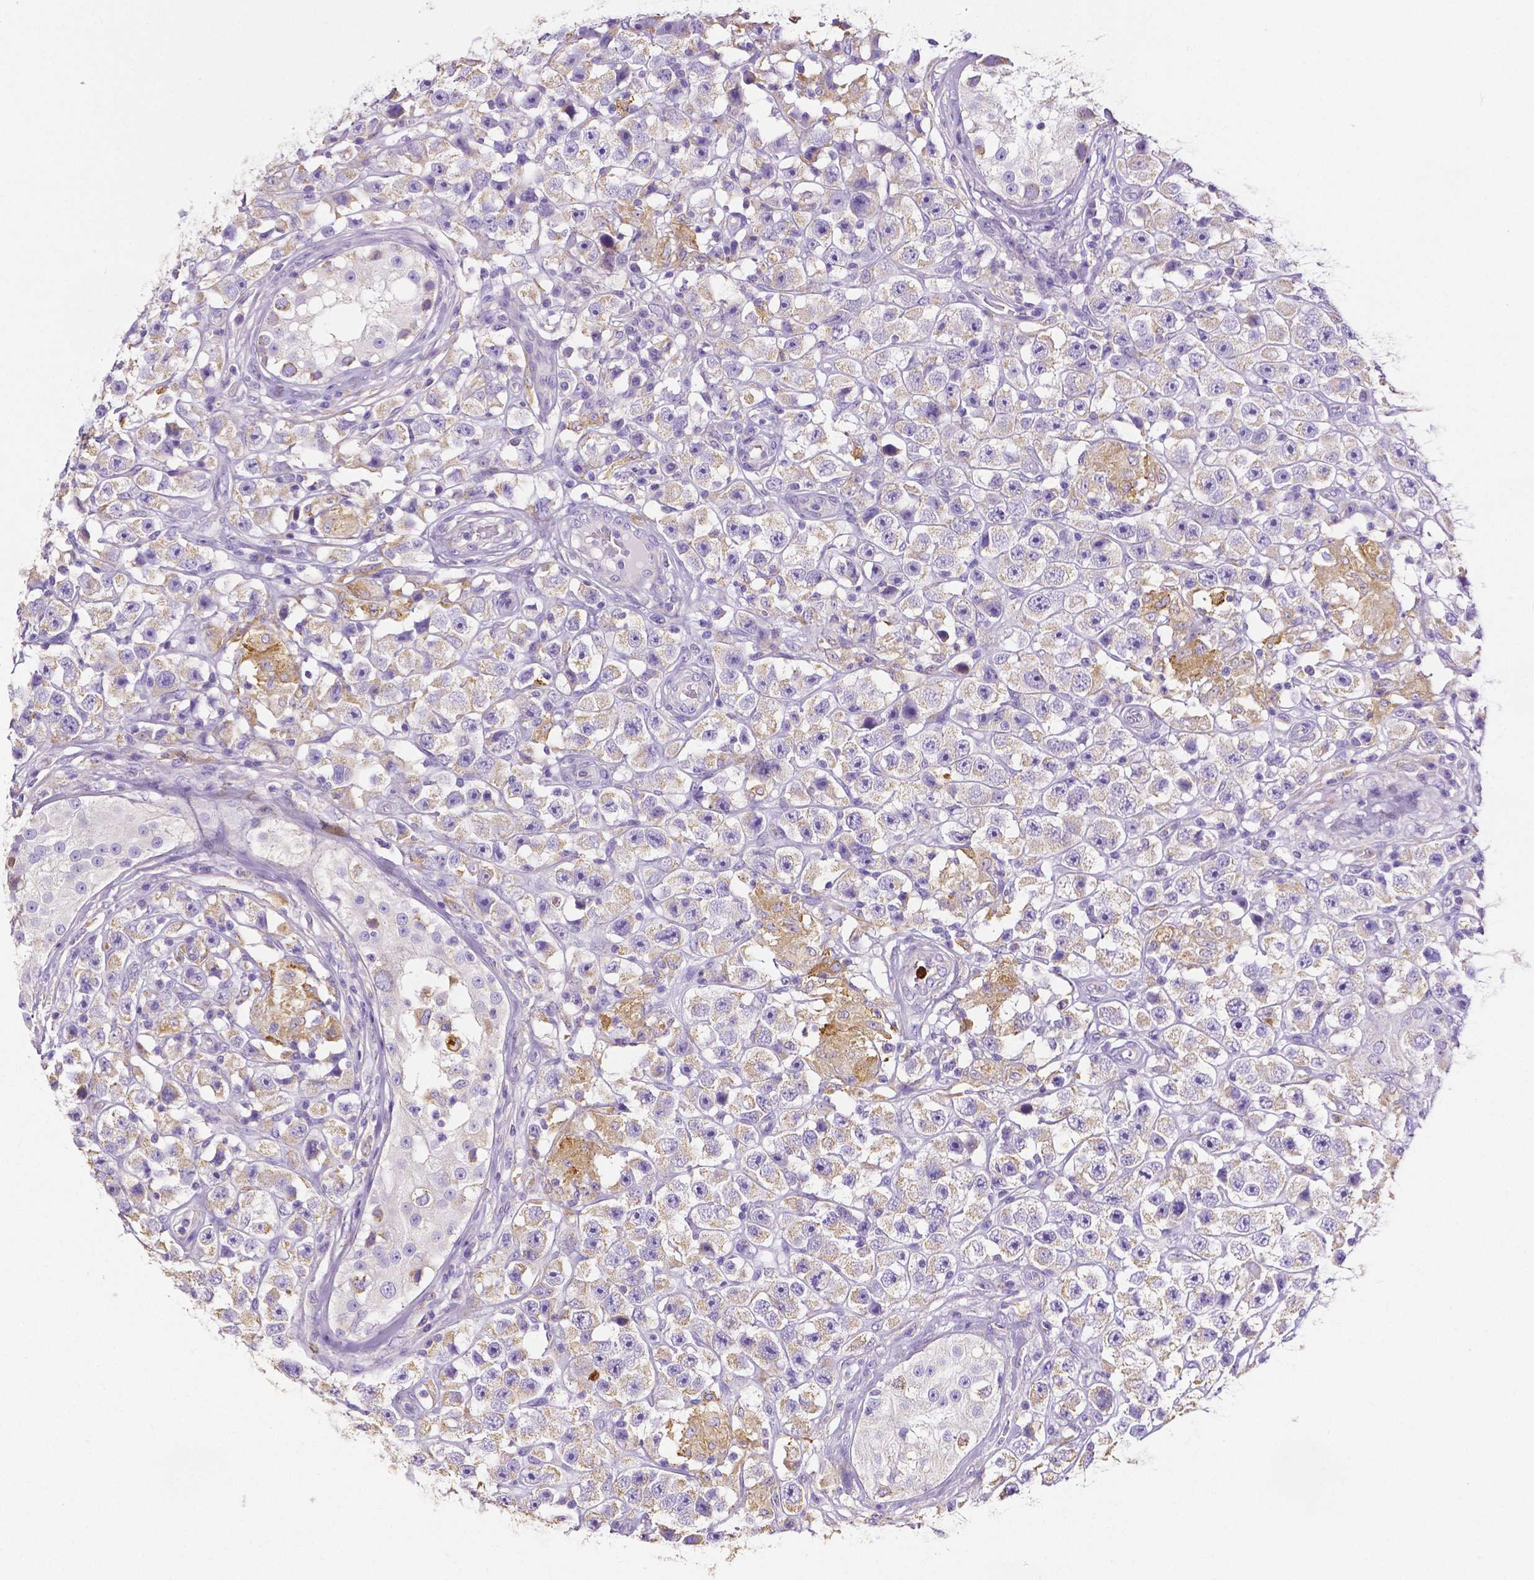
{"staining": {"intensity": "weak", "quantity": "25%-75%", "location": "cytoplasmic/membranous"}, "tissue": "testis cancer", "cell_type": "Tumor cells", "image_type": "cancer", "snomed": [{"axis": "morphology", "description": "Seminoma, NOS"}, {"axis": "topography", "description": "Testis"}], "caption": "Testis seminoma stained with immunohistochemistry (IHC) demonstrates weak cytoplasmic/membranous staining in approximately 25%-75% of tumor cells. The staining is performed using DAB brown chromogen to label protein expression. The nuclei are counter-stained blue using hematoxylin.", "gene": "MMP9", "patient": {"sex": "male", "age": 45}}